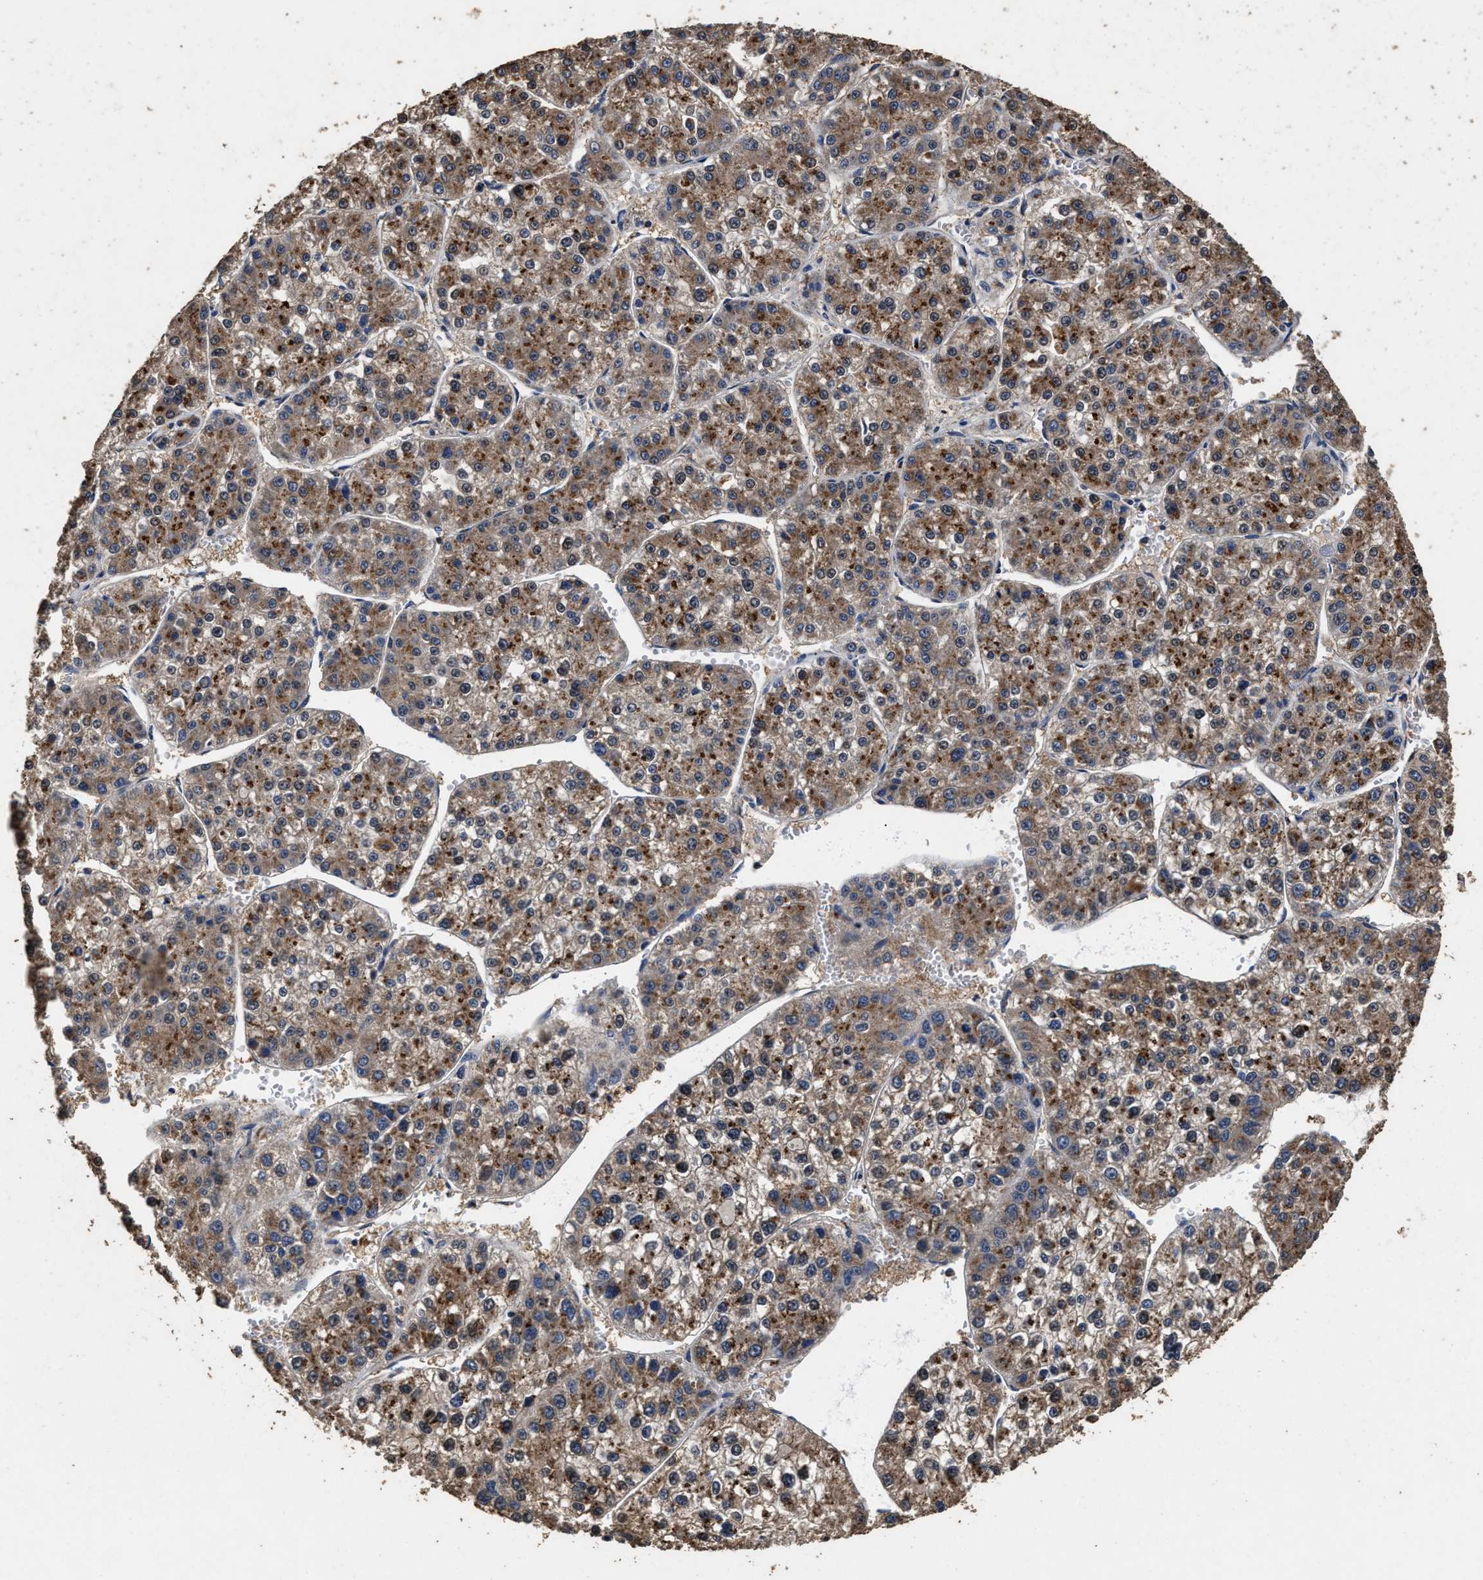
{"staining": {"intensity": "moderate", "quantity": ">75%", "location": "cytoplasmic/membranous"}, "tissue": "liver cancer", "cell_type": "Tumor cells", "image_type": "cancer", "snomed": [{"axis": "morphology", "description": "Carcinoma, Hepatocellular, NOS"}, {"axis": "topography", "description": "Liver"}], "caption": "A high-resolution micrograph shows IHC staining of liver cancer, which exhibits moderate cytoplasmic/membranous expression in about >75% of tumor cells.", "gene": "TPST2", "patient": {"sex": "female", "age": 73}}